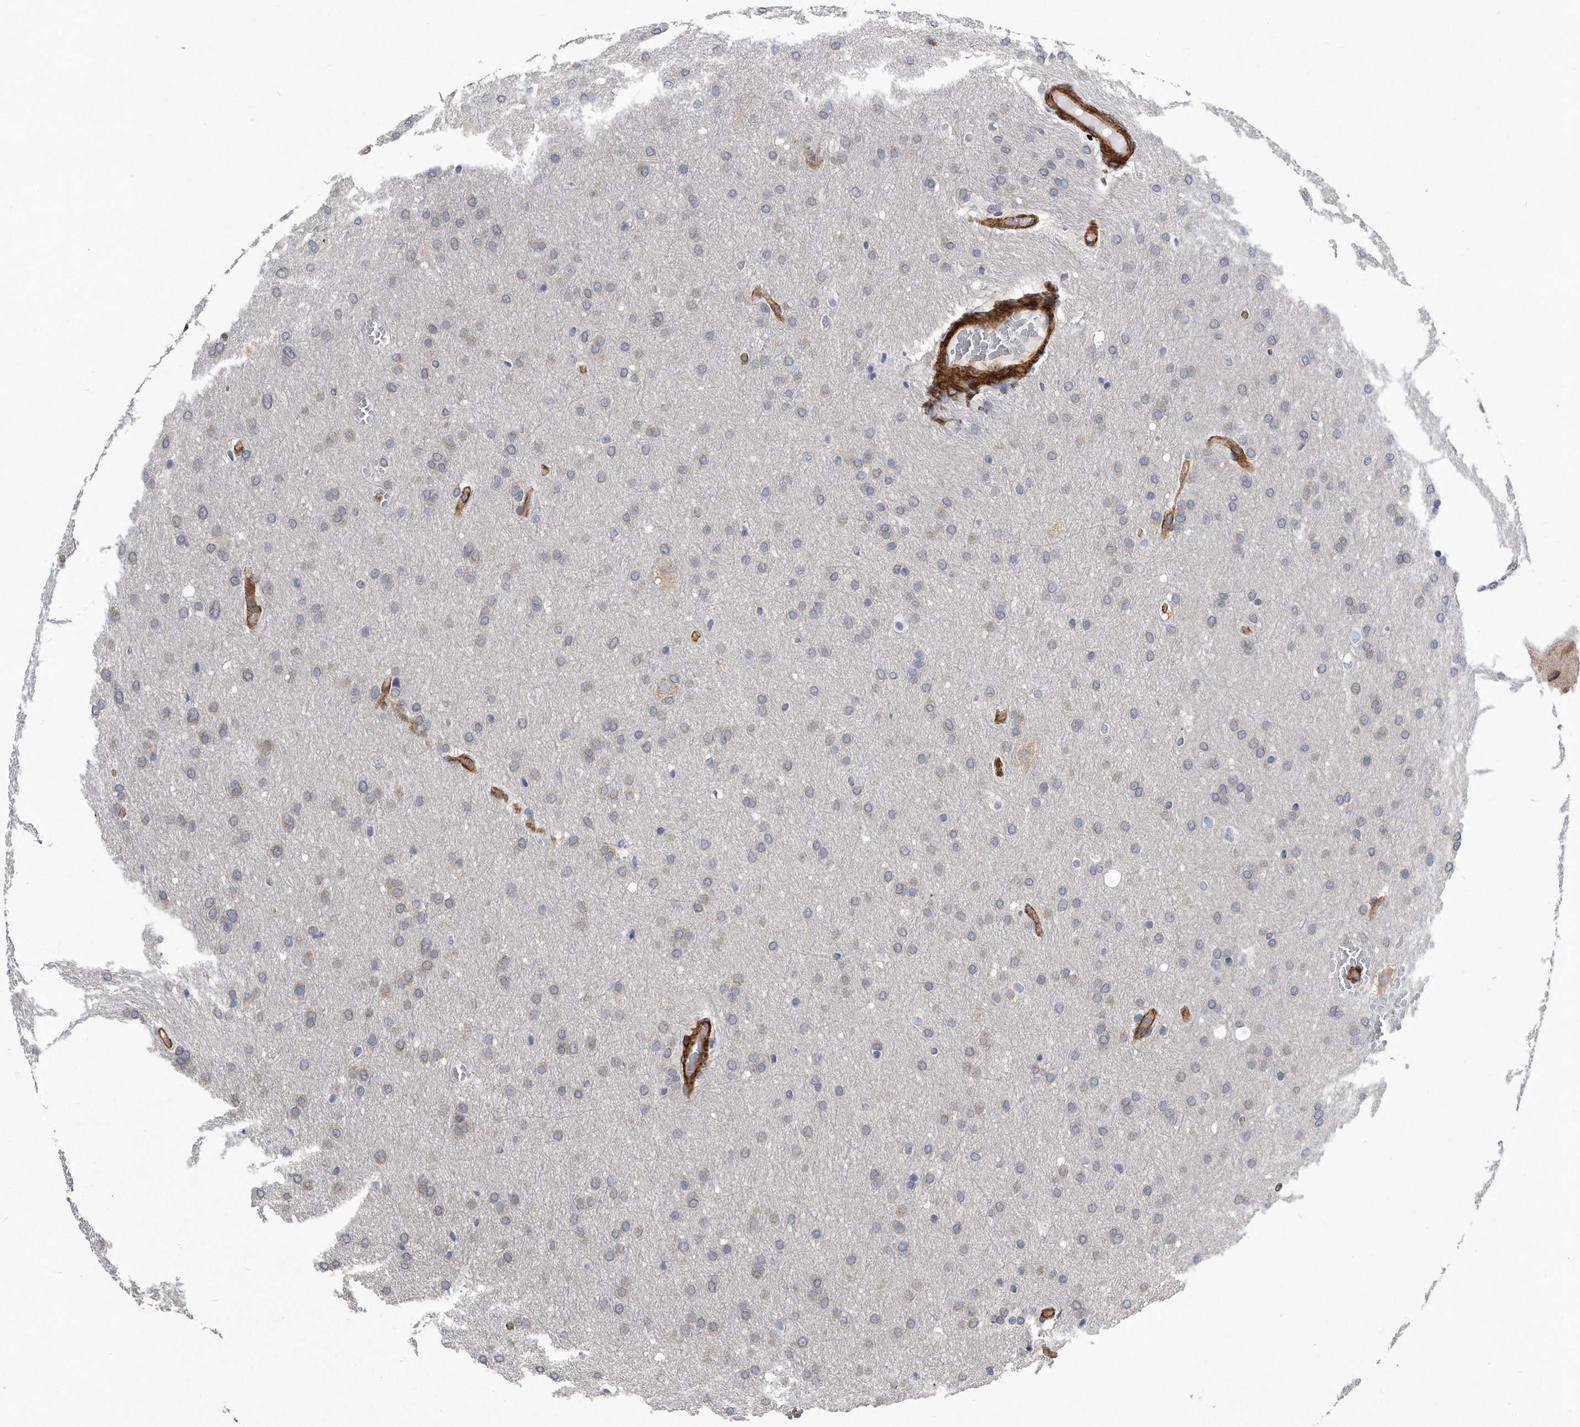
{"staining": {"intensity": "moderate", "quantity": "<25%", "location": "cytoplasmic/membranous"}, "tissue": "glioma", "cell_type": "Tumor cells", "image_type": "cancer", "snomed": [{"axis": "morphology", "description": "Glioma, malignant, Low grade"}, {"axis": "topography", "description": "Brain"}], "caption": "A brown stain shows moderate cytoplasmic/membranous expression of a protein in human malignant low-grade glioma tumor cells. (DAB IHC, brown staining for protein, blue staining for nuclei).", "gene": "EIF2B4", "patient": {"sex": "female", "age": 37}}